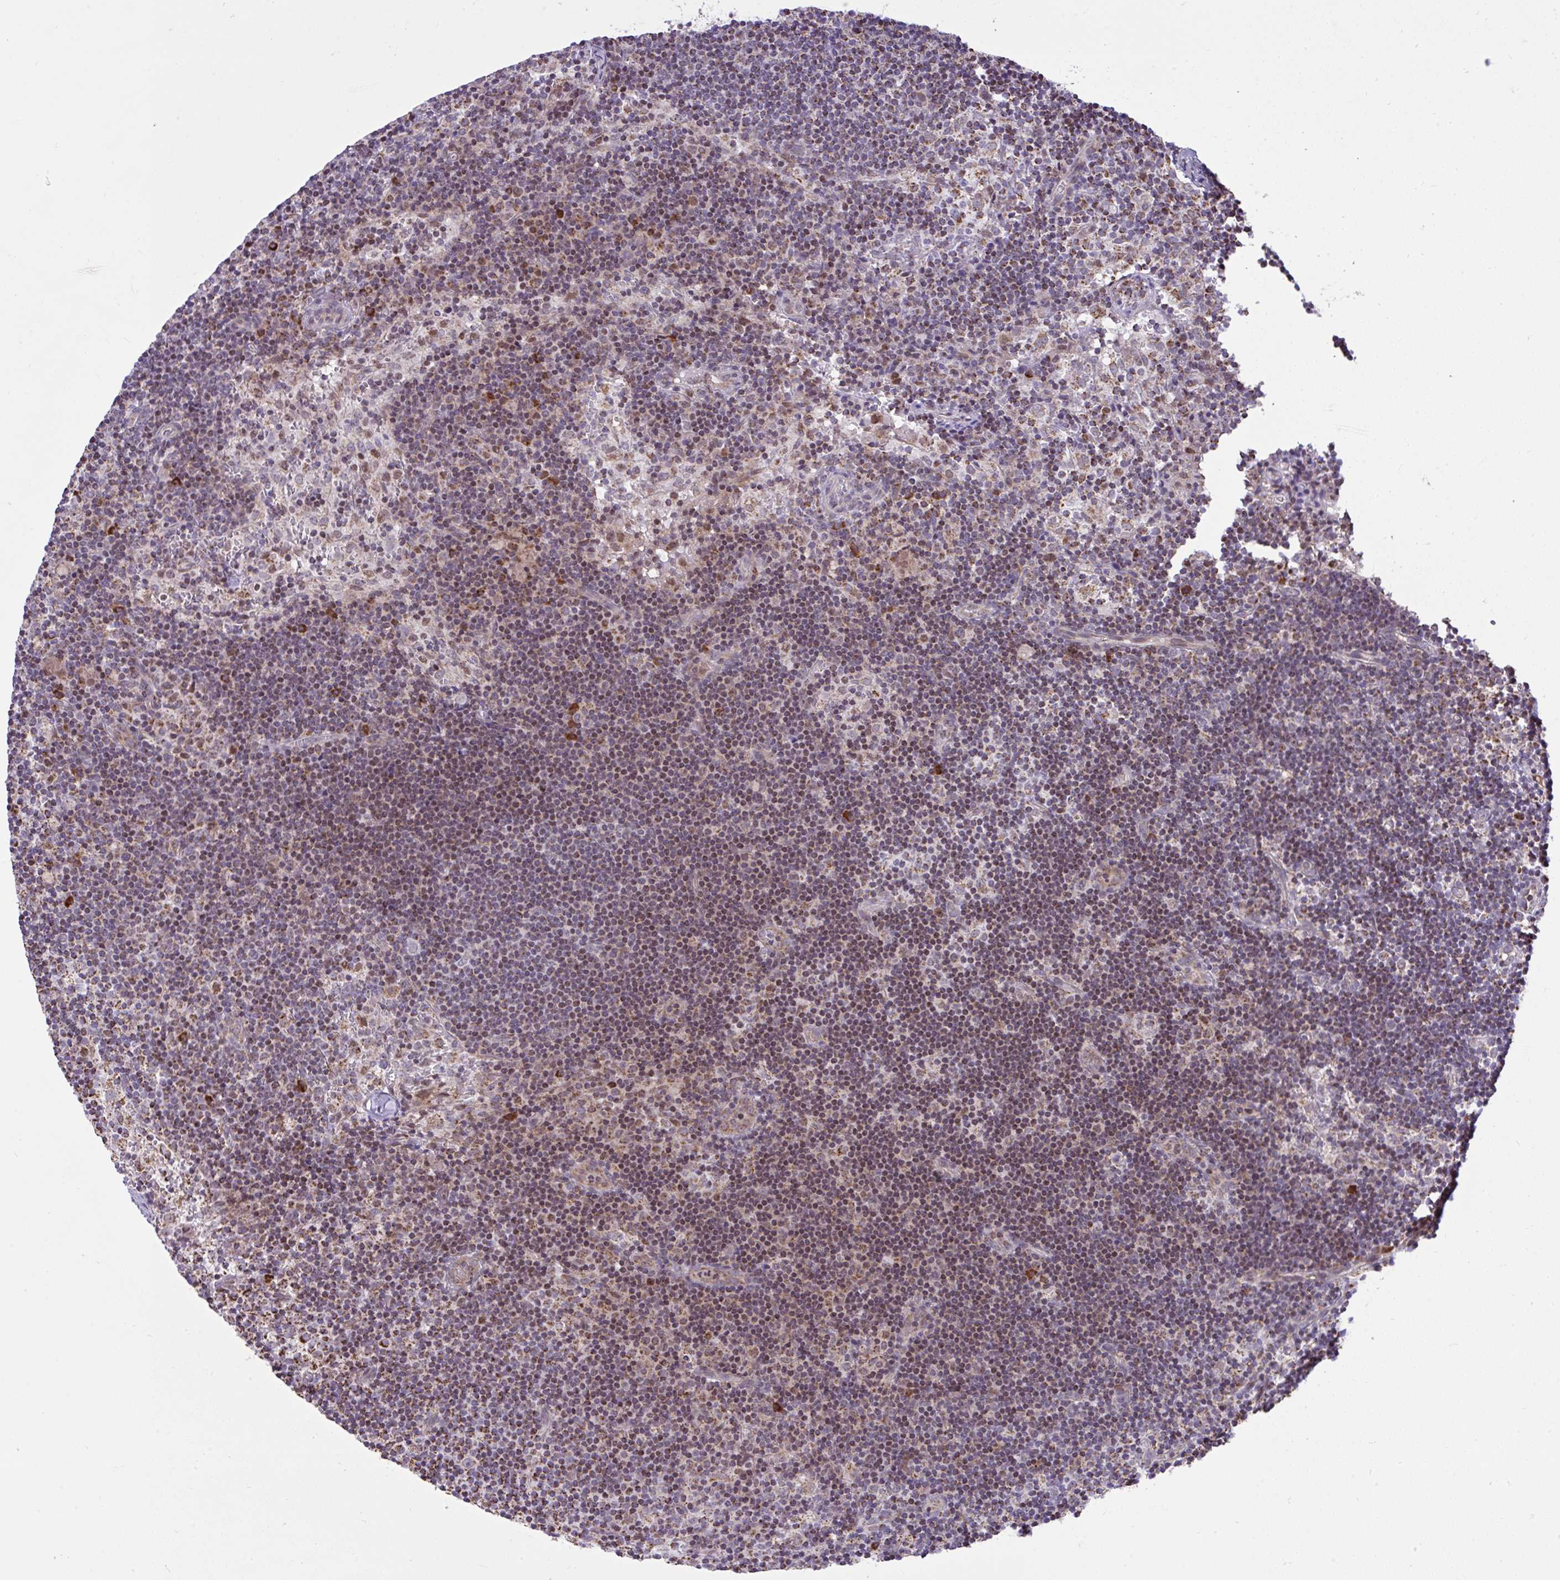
{"staining": {"intensity": "moderate", "quantity": "<25%", "location": "cytoplasmic/membranous"}, "tissue": "lymph node", "cell_type": "Germinal center cells", "image_type": "normal", "snomed": [{"axis": "morphology", "description": "Normal tissue, NOS"}, {"axis": "topography", "description": "Lymph node"}], "caption": "Unremarkable lymph node was stained to show a protein in brown. There is low levels of moderate cytoplasmic/membranous positivity in about <25% of germinal center cells. The staining was performed using DAB, with brown indicating positive protein expression. Nuclei are stained blue with hematoxylin.", "gene": "ZNF362", "patient": {"sex": "female", "age": 45}}